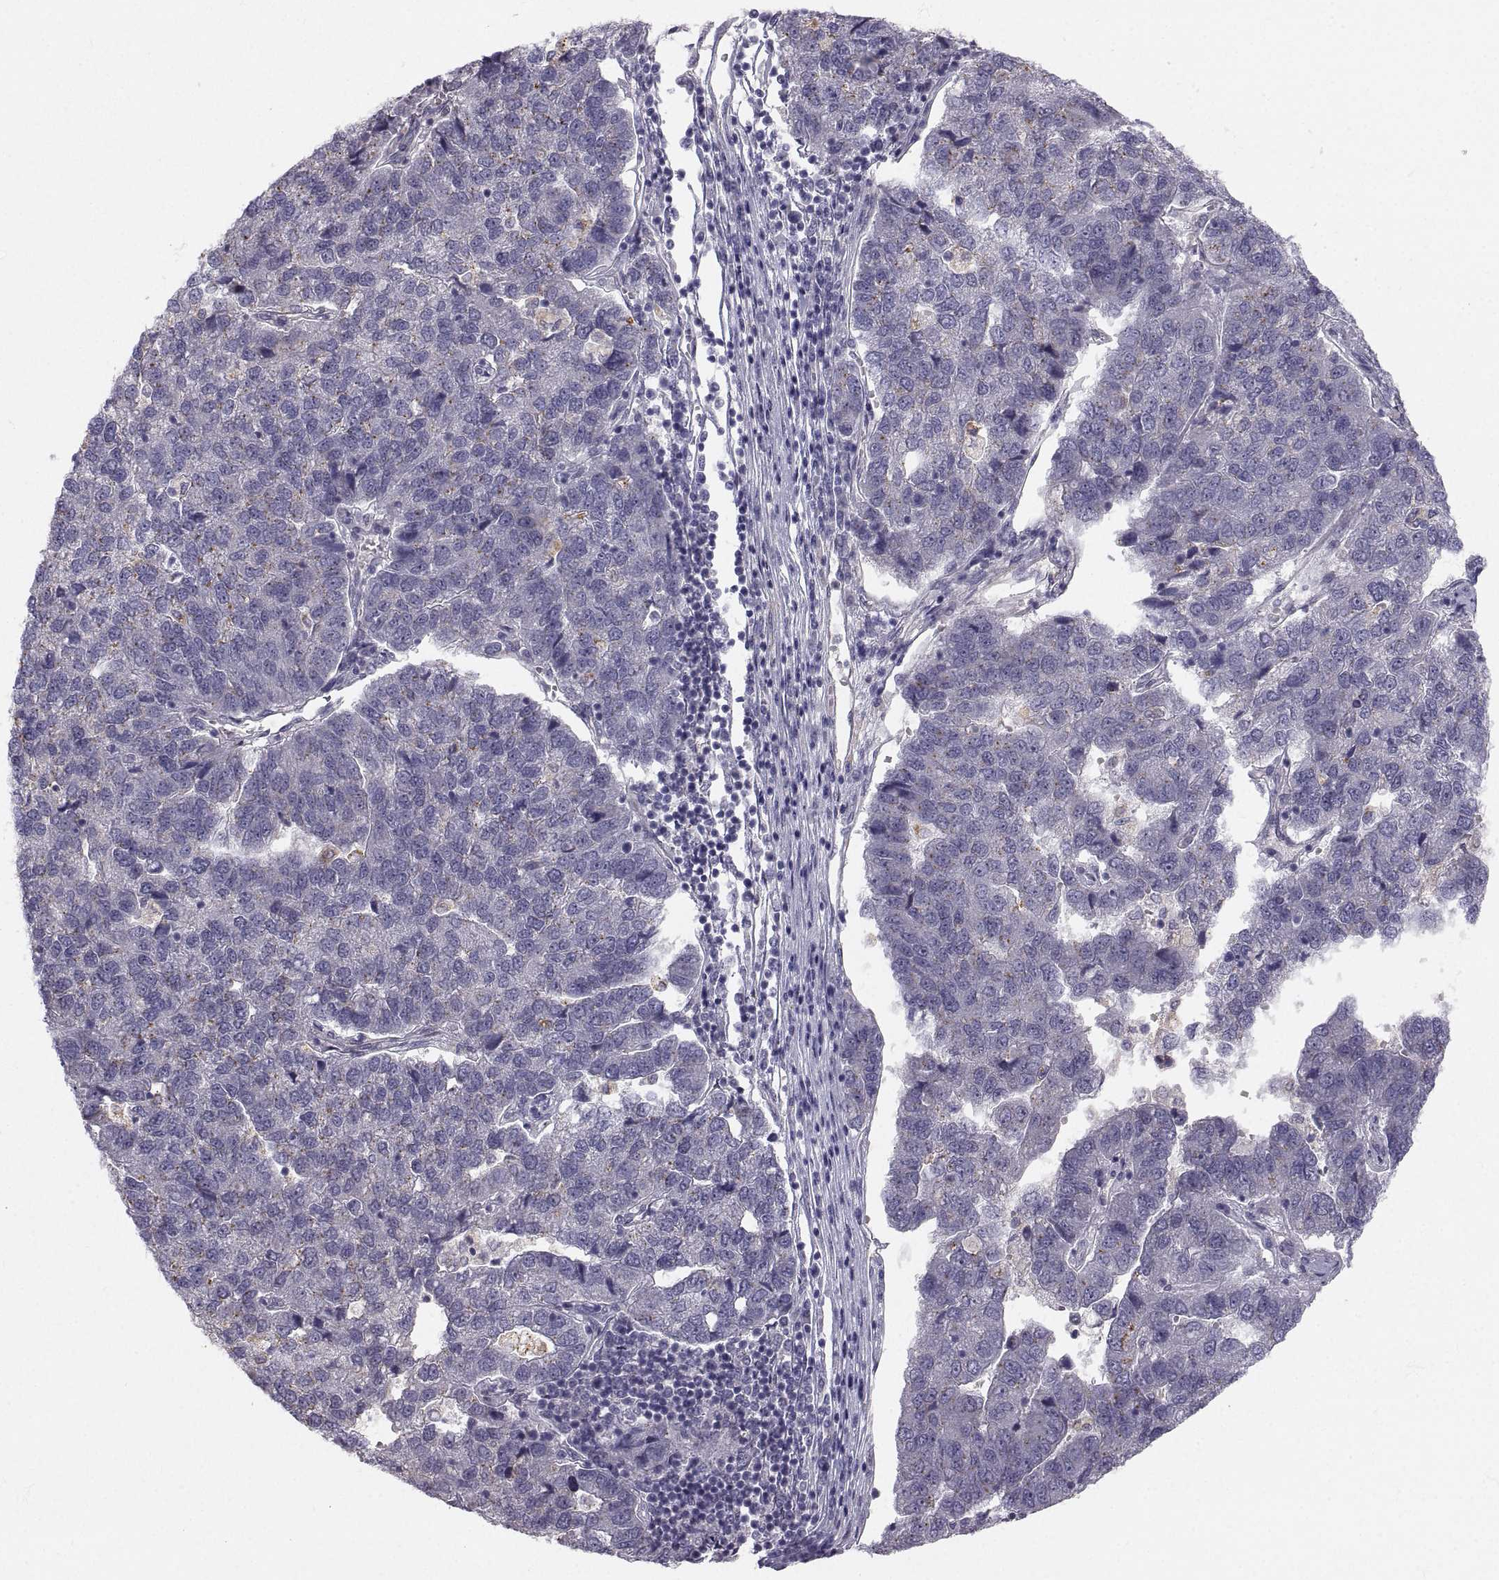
{"staining": {"intensity": "negative", "quantity": "none", "location": "none"}, "tissue": "pancreatic cancer", "cell_type": "Tumor cells", "image_type": "cancer", "snomed": [{"axis": "morphology", "description": "Adenocarcinoma, NOS"}, {"axis": "topography", "description": "Pancreas"}], "caption": "The immunohistochemistry (IHC) image has no significant staining in tumor cells of adenocarcinoma (pancreatic) tissue. Nuclei are stained in blue.", "gene": "PGM5", "patient": {"sex": "female", "age": 61}}